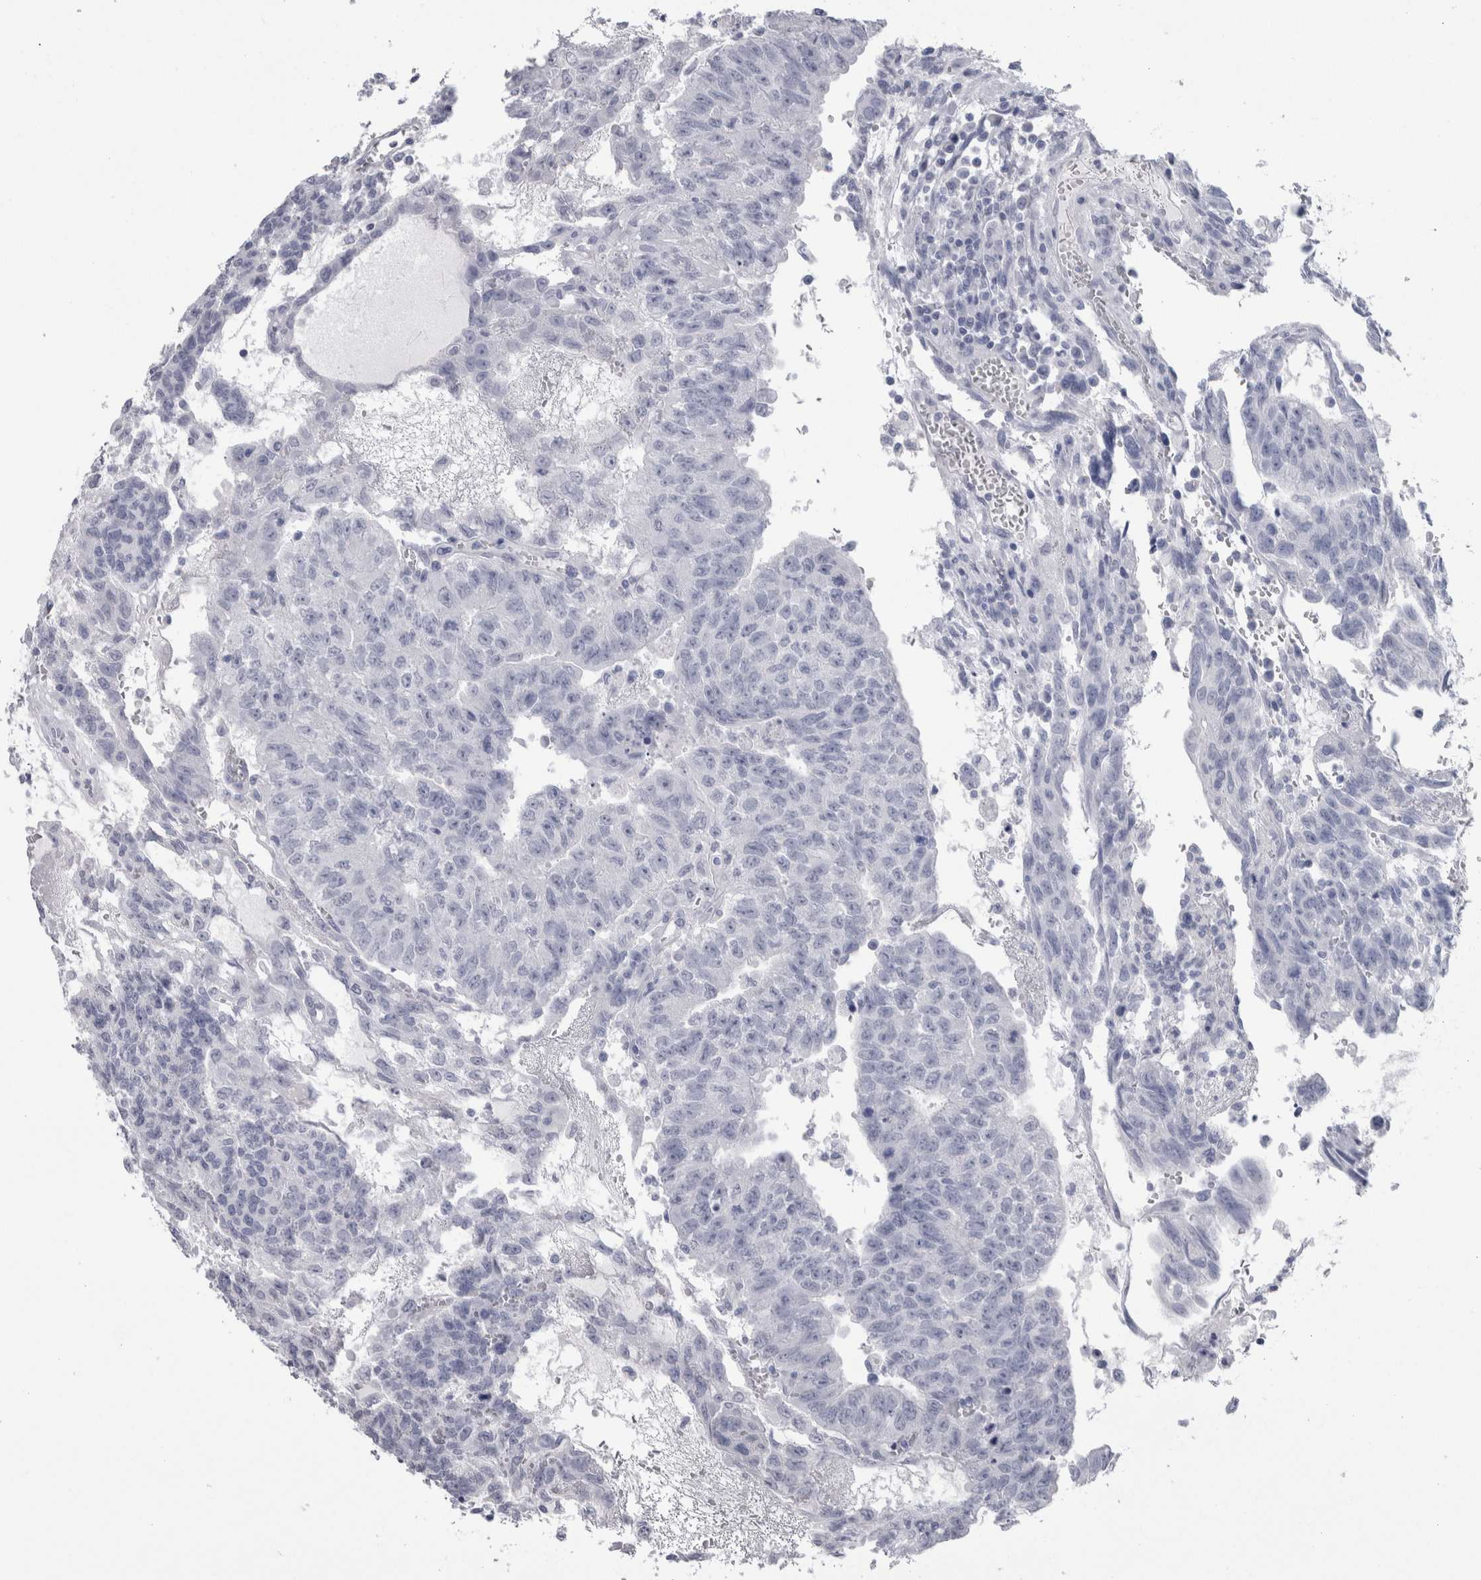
{"staining": {"intensity": "negative", "quantity": "none", "location": "none"}, "tissue": "testis cancer", "cell_type": "Tumor cells", "image_type": "cancer", "snomed": [{"axis": "morphology", "description": "Seminoma, NOS"}, {"axis": "morphology", "description": "Carcinoma, Embryonal, NOS"}, {"axis": "topography", "description": "Testis"}], "caption": "Immunohistochemistry (IHC) of human testis seminoma displays no positivity in tumor cells.", "gene": "PTH", "patient": {"sex": "male", "age": 52}}